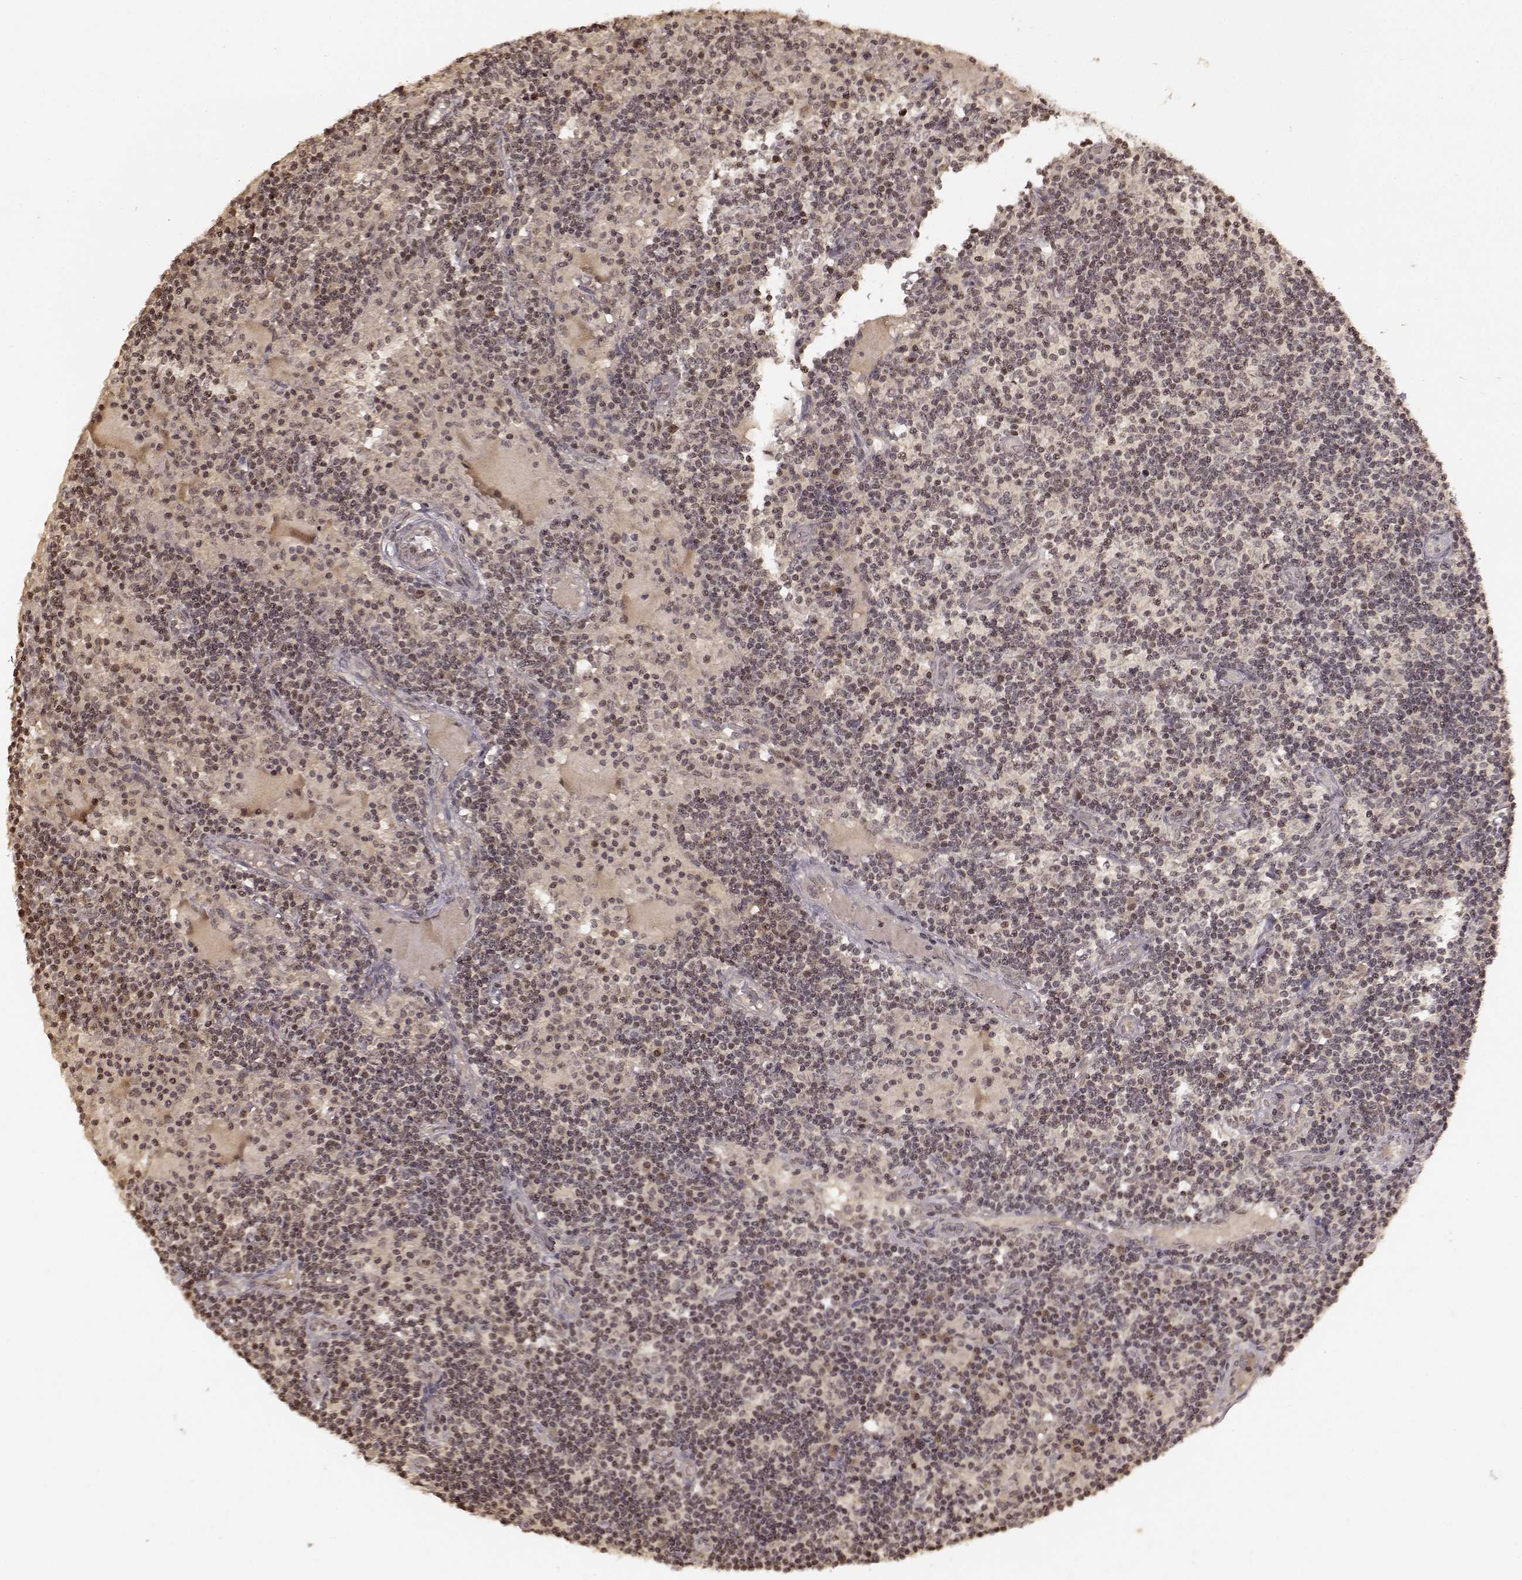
{"staining": {"intensity": "negative", "quantity": "none", "location": "none"}, "tissue": "lymph node", "cell_type": "Germinal center cells", "image_type": "normal", "snomed": [{"axis": "morphology", "description": "Normal tissue, NOS"}, {"axis": "topography", "description": "Lymph node"}], "caption": "Protein analysis of benign lymph node exhibits no significant staining in germinal center cells.", "gene": "NTRK2", "patient": {"sex": "female", "age": 72}}